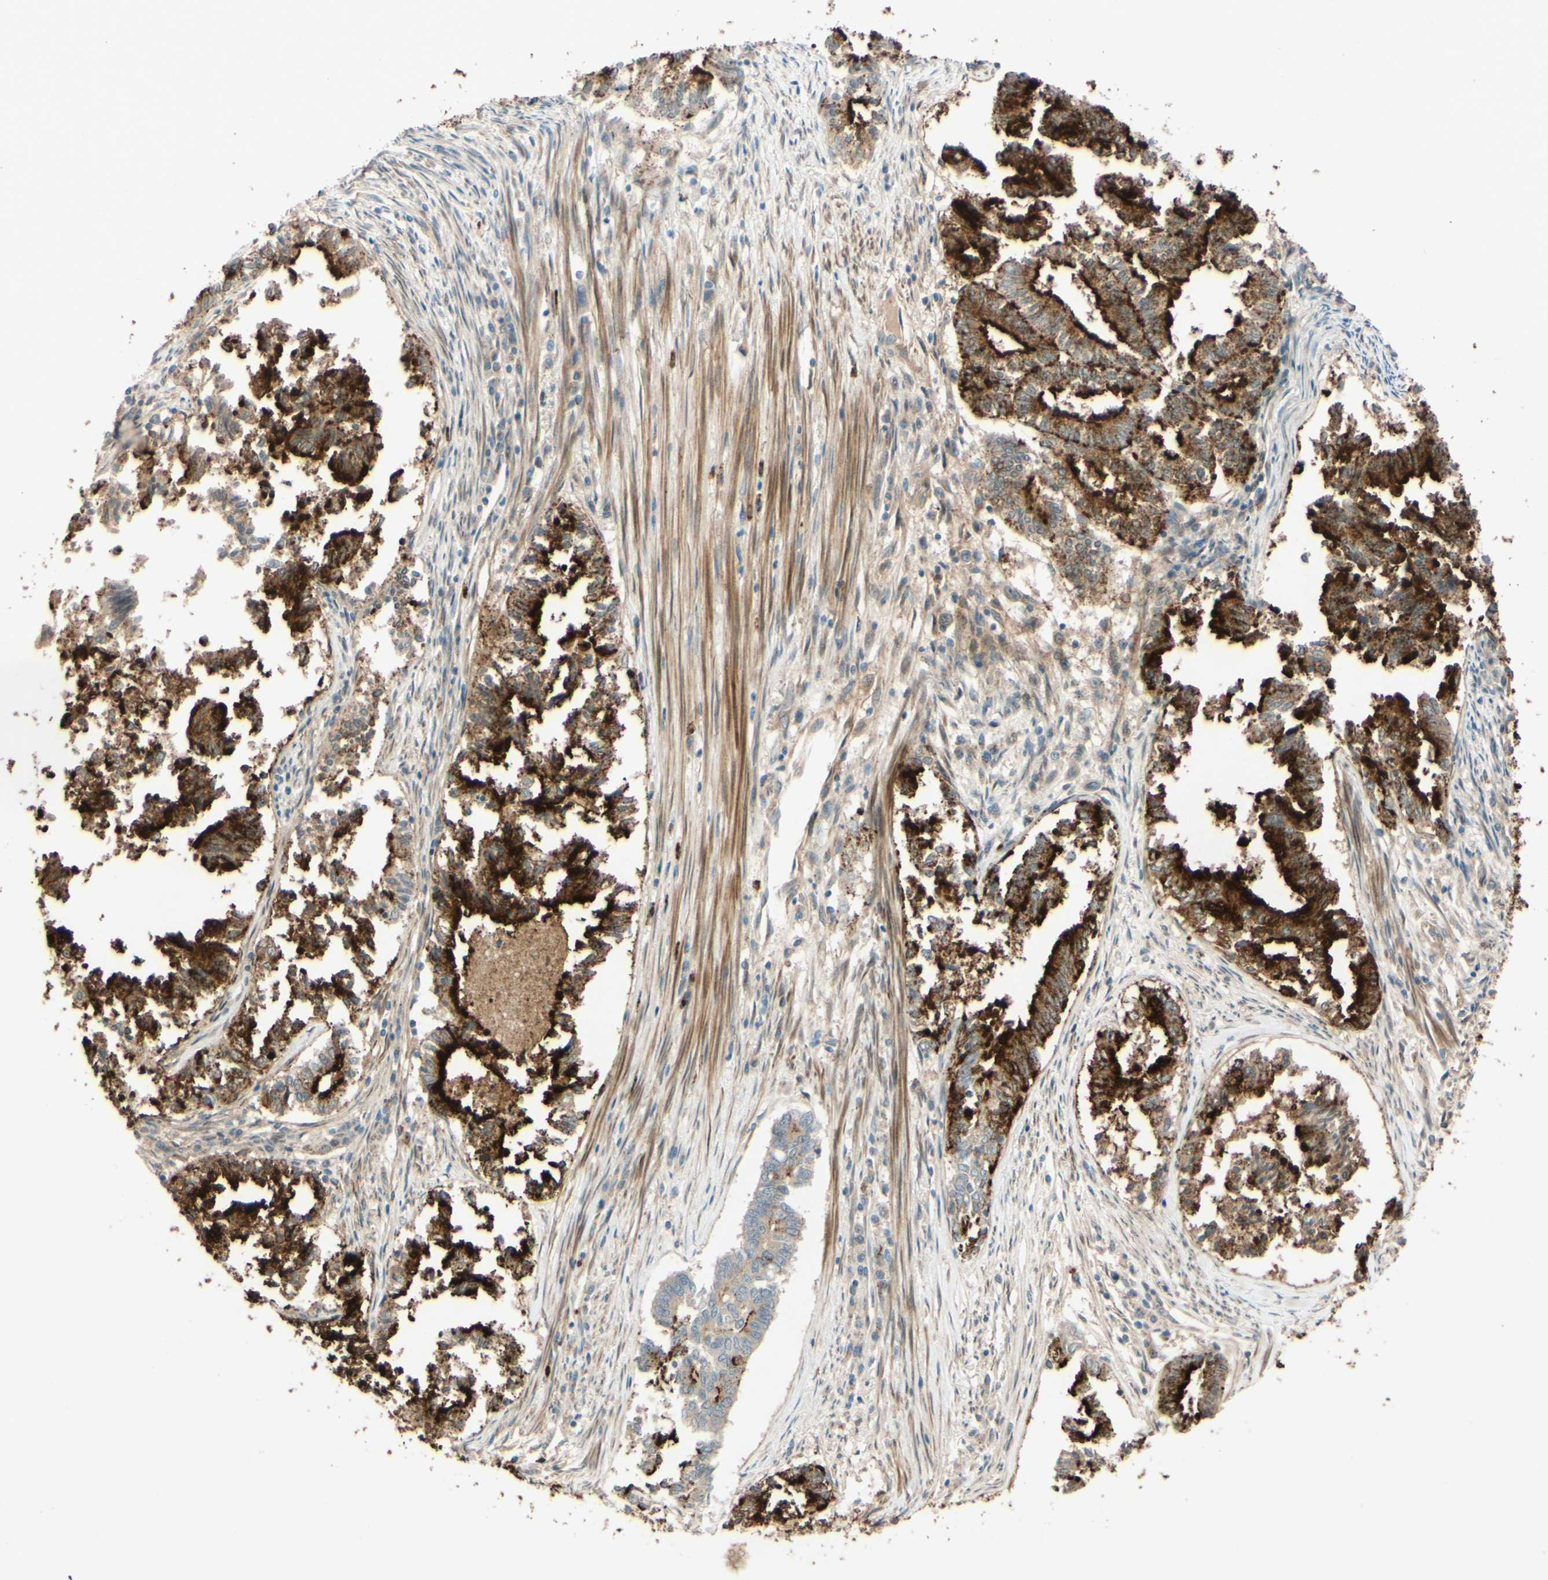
{"staining": {"intensity": "strong", "quantity": "25%-75%", "location": "cytoplasmic/membranous"}, "tissue": "endometrial cancer", "cell_type": "Tumor cells", "image_type": "cancer", "snomed": [{"axis": "morphology", "description": "Necrosis, NOS"}, {"axis": "morphology", "description": "Adenocarcinoma, NOS"}, {"axis": "topography", "description": "Endometrium"}], "caption": "Immunohistochemical staining of human endometrial cancer demonstrates high levels of strong cytoplasmic/membranous protein positivity in about 25%-75% of tumor cells.", "gene": "ADAM17", "patient": {"sex": "female", "age": 79}}